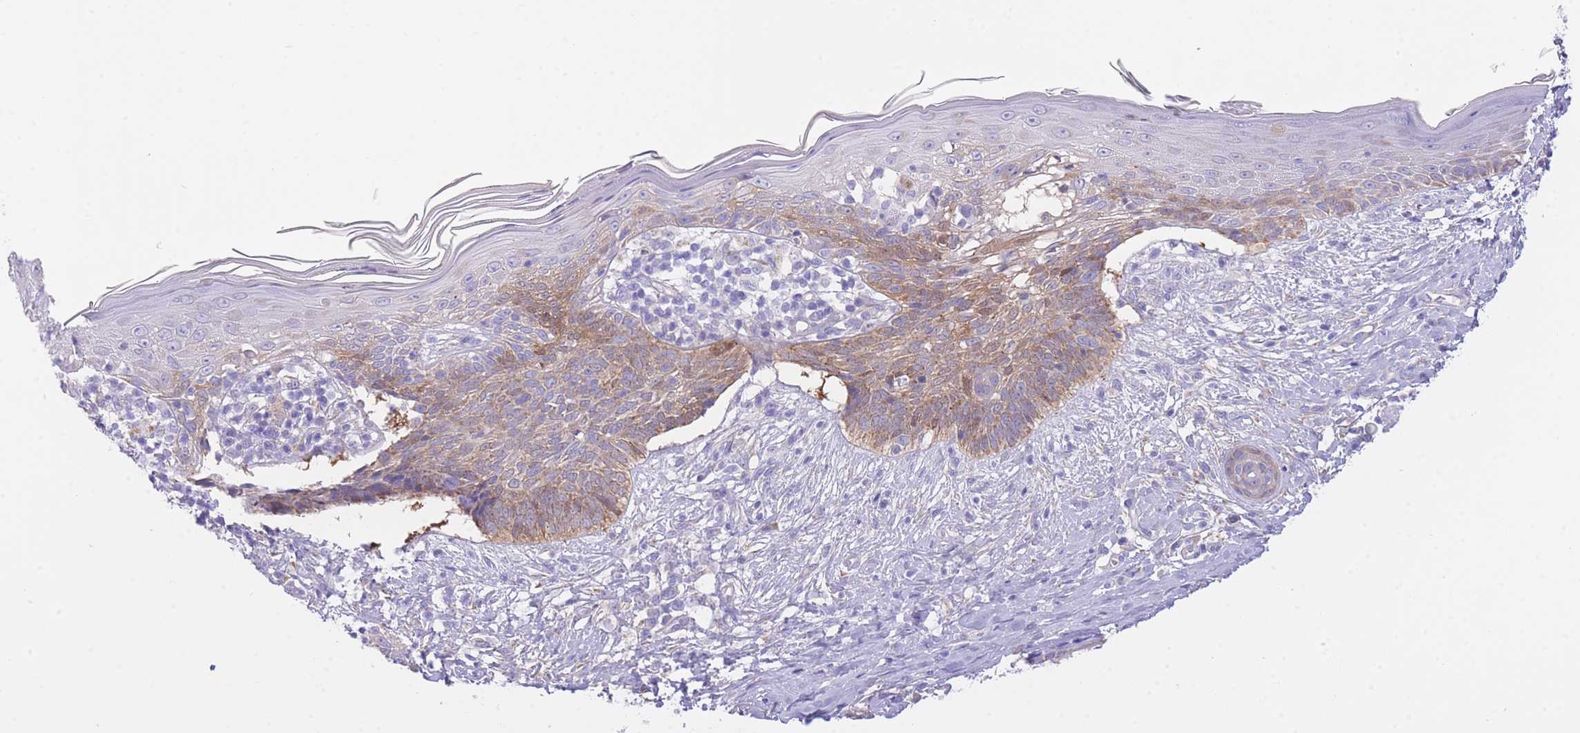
{"staining": {"intensity": "moderate", "quantity": ">75%", "location": "cytoplasmic/membranous"}, "tissue": "skin cancer", "cell_type": "Tumor cells", "image_type": "cancer", "snomed": [{"axis": "morphology", "description": "Basal cell carcinoma"}, {"axis": "topography", "description": "Skin"}], "caption": "Protein staining of skin basal cell carcinoma tissue reveals moderate cytoplasmic/membranous expression in approximately >75% of tumor cells. (DAB IHC, brown staining for protein, blue staining for nuclei).", "gene": "PGM1", "patient": {"sex": "male", "age": 73}}